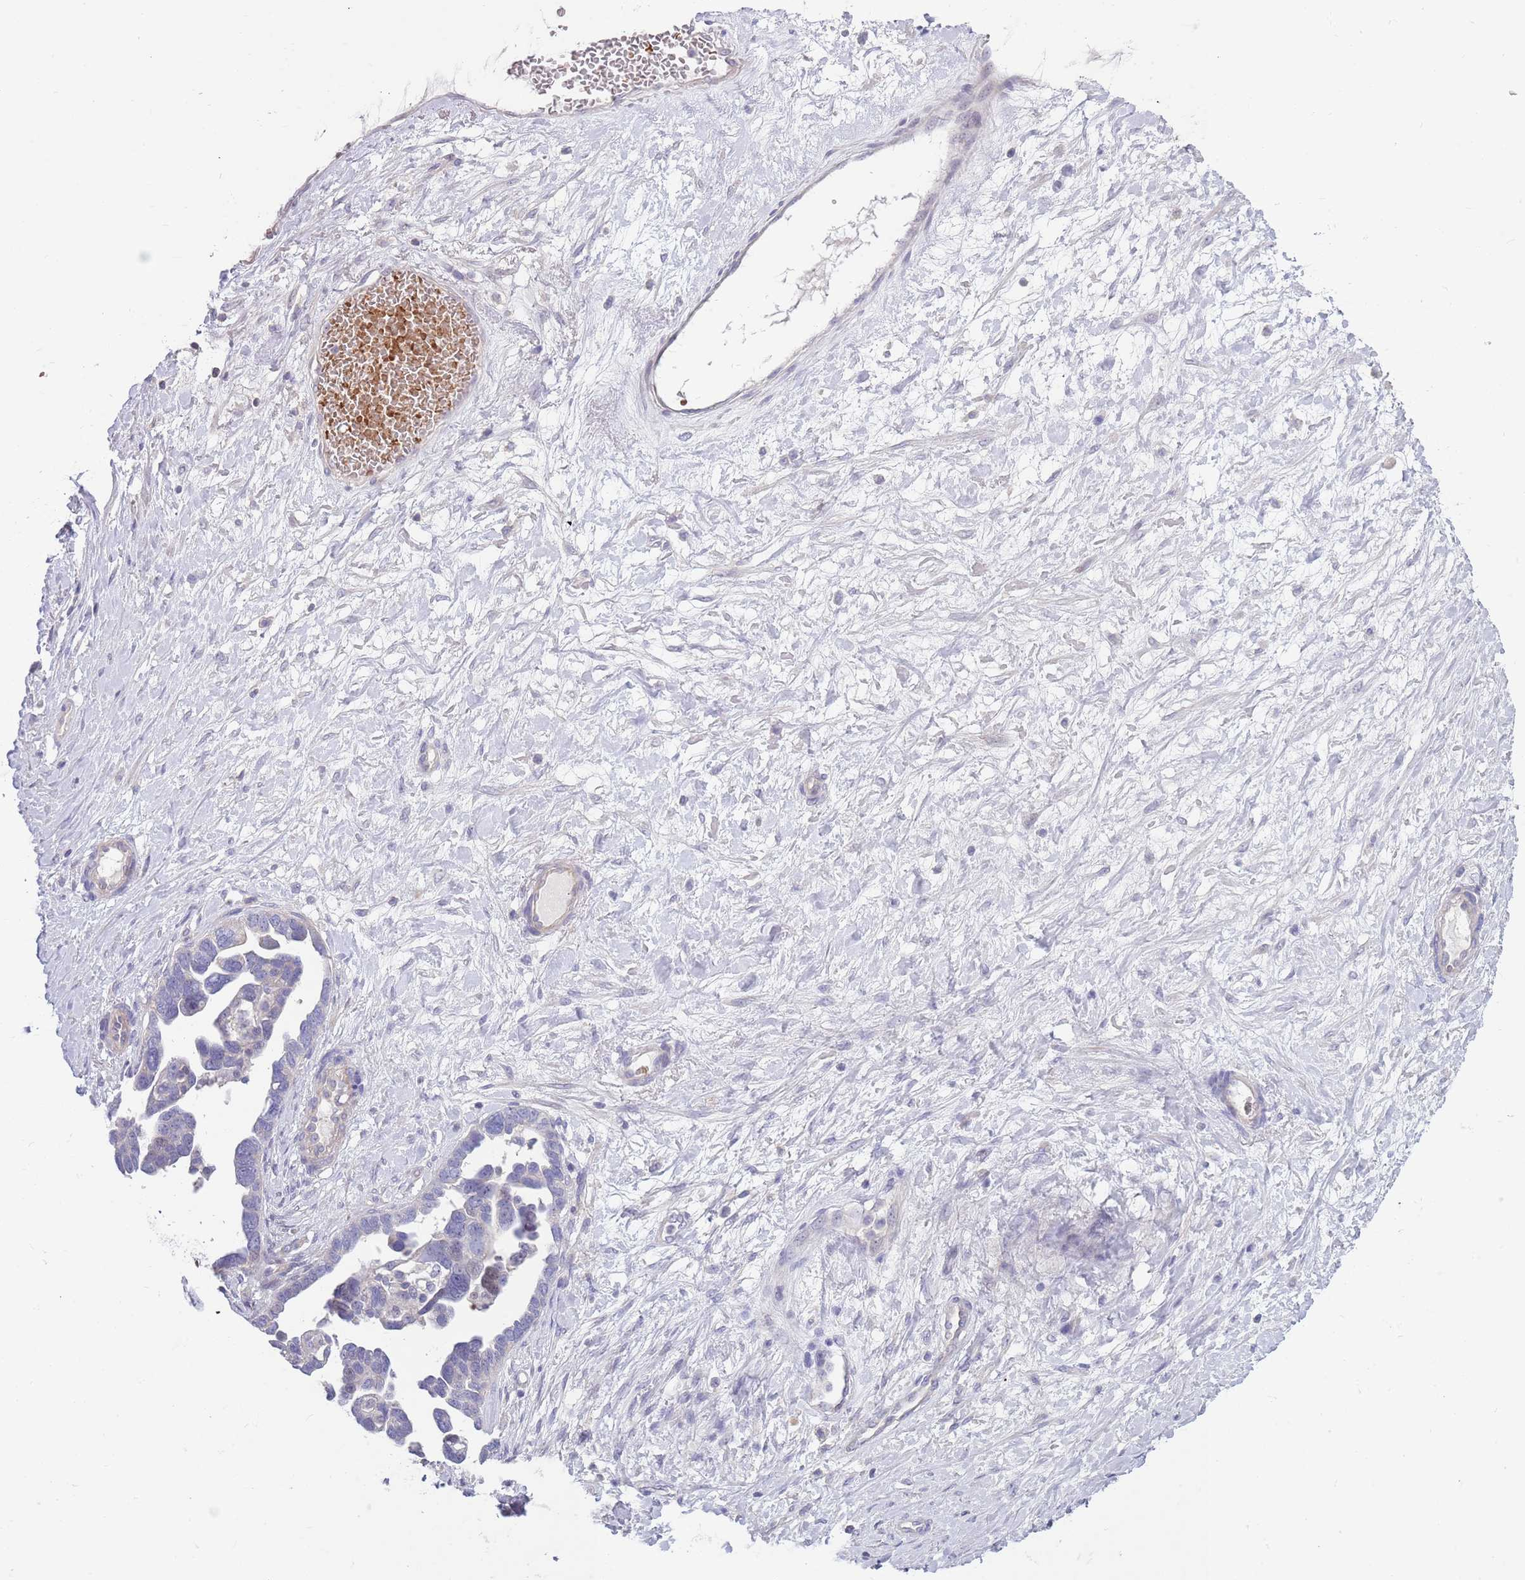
{"staining": {"intensity": "negative", "quantity": "none", "location": "none"}, "tissue": "ovarian cancer", "cell_type": "Tumor cells", "image_type": "cancer", "snomed": [{"axis": "morphology", "description": "Cystadenocarcinoma, serous, NOS"}, {"axis": "topography", "description": "Ovary"}], "caption": "Tumor cells show no significant positivity in ovarian cancer.", "gene": "ZNF14", "patient": {"sex": "female", "age": 54}}